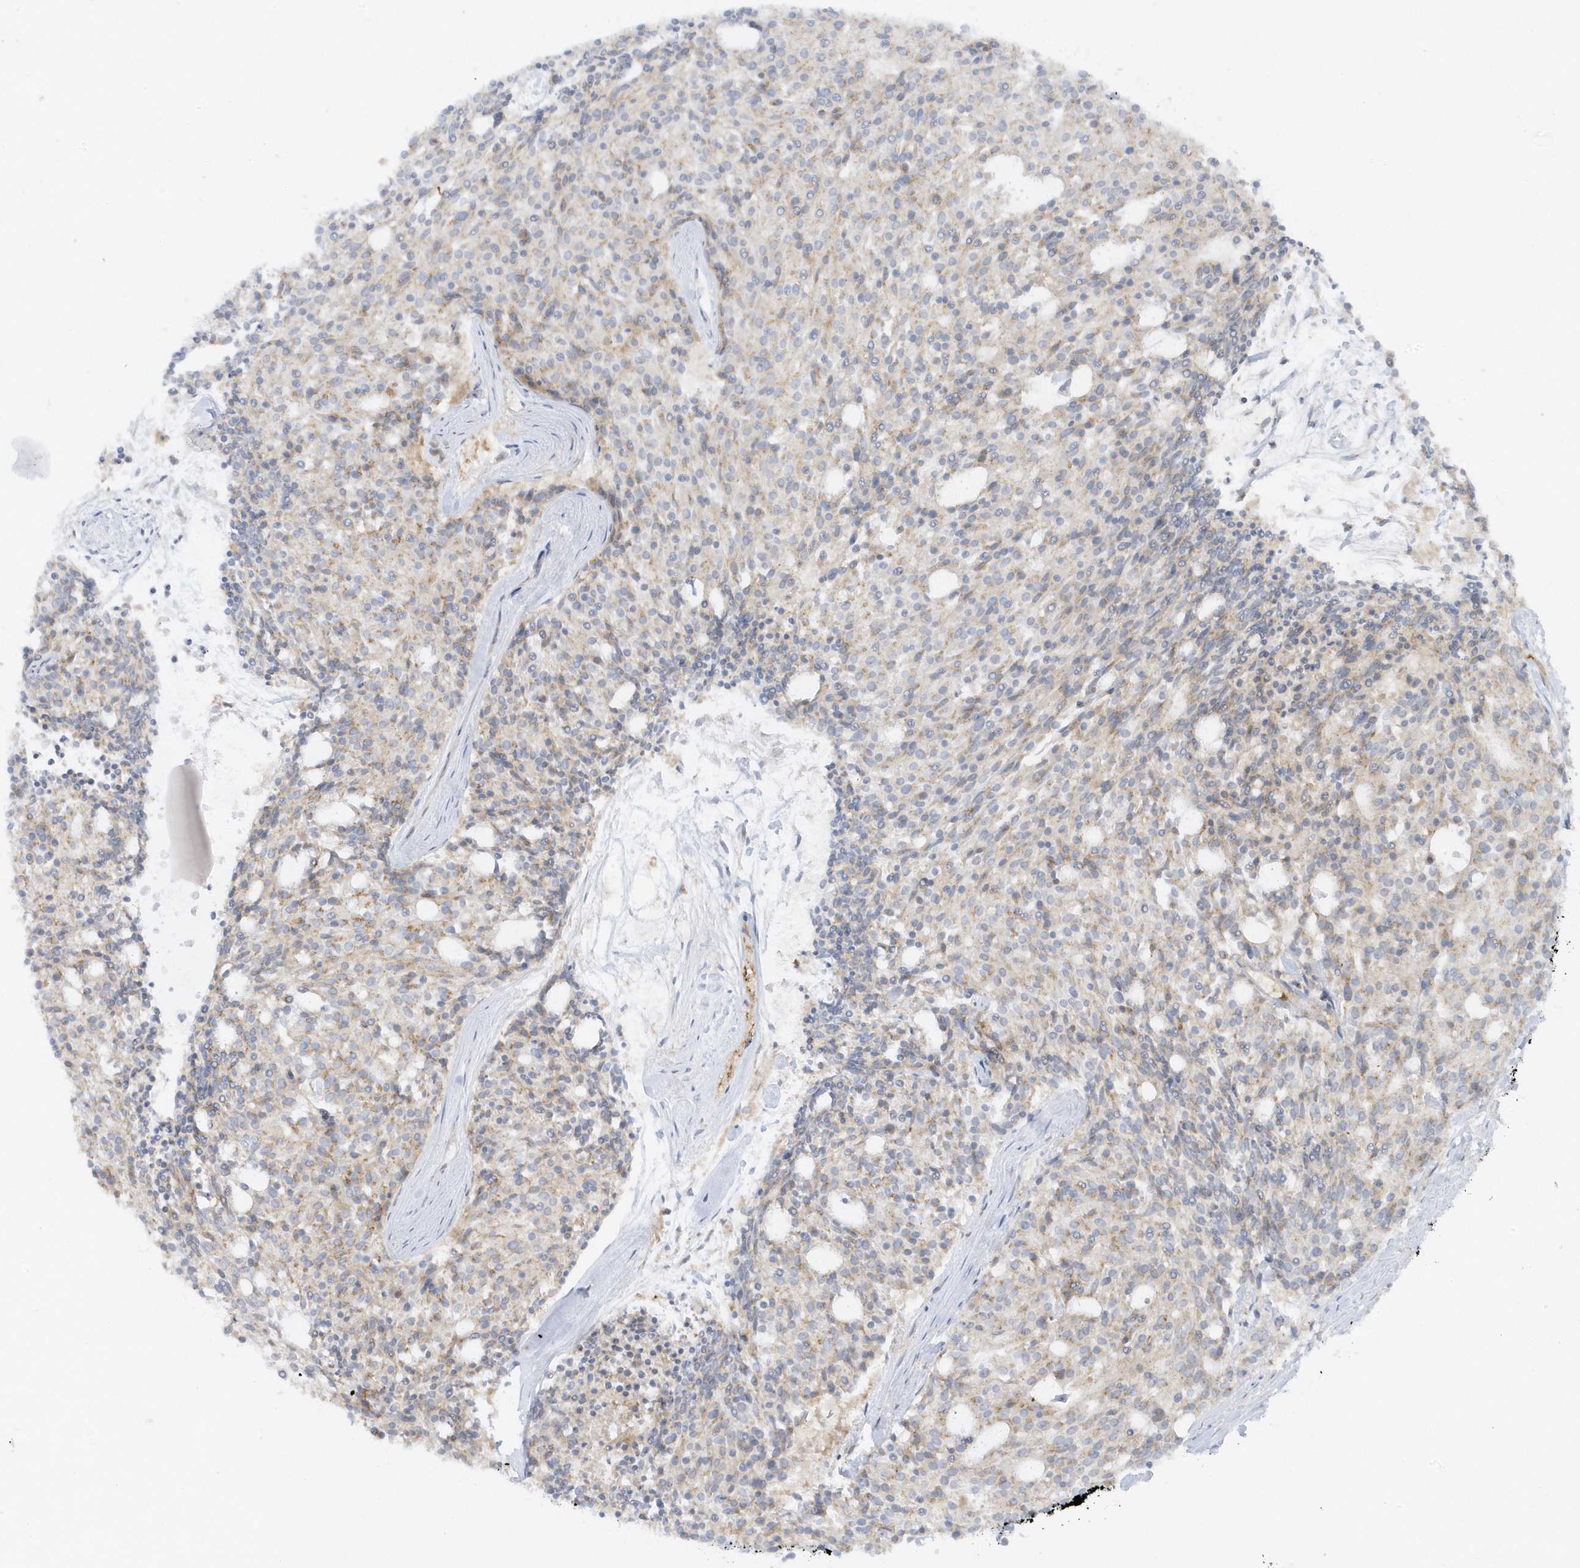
{"staining": {"intensity": "weak", "quantity": "25%-75%", "location": "cytoplasmic/membranous"}, "tissue": "carcinoid", "cell_type": "Tumor cells", "image_type": "cancer", "snomed": [{"axis": "morphology", "description": "Carcinoid, malignant, NOS"}, {"axis": "topography", "description": "Pancreas"}], "caption": "Carcinoid (malignant) stained with immunohistochemistry displays weak cytoplasmic/membranous expression in about 25%-75% of tumor cells. The staining is performed using DAB (3,3'-diaminobenzidine) brown chromogen to label protein expression. The nuclei are counter-stained blue using hematoxylin.", "gene": "RPP40", "patient": {"sex": "female", "age": 54}}